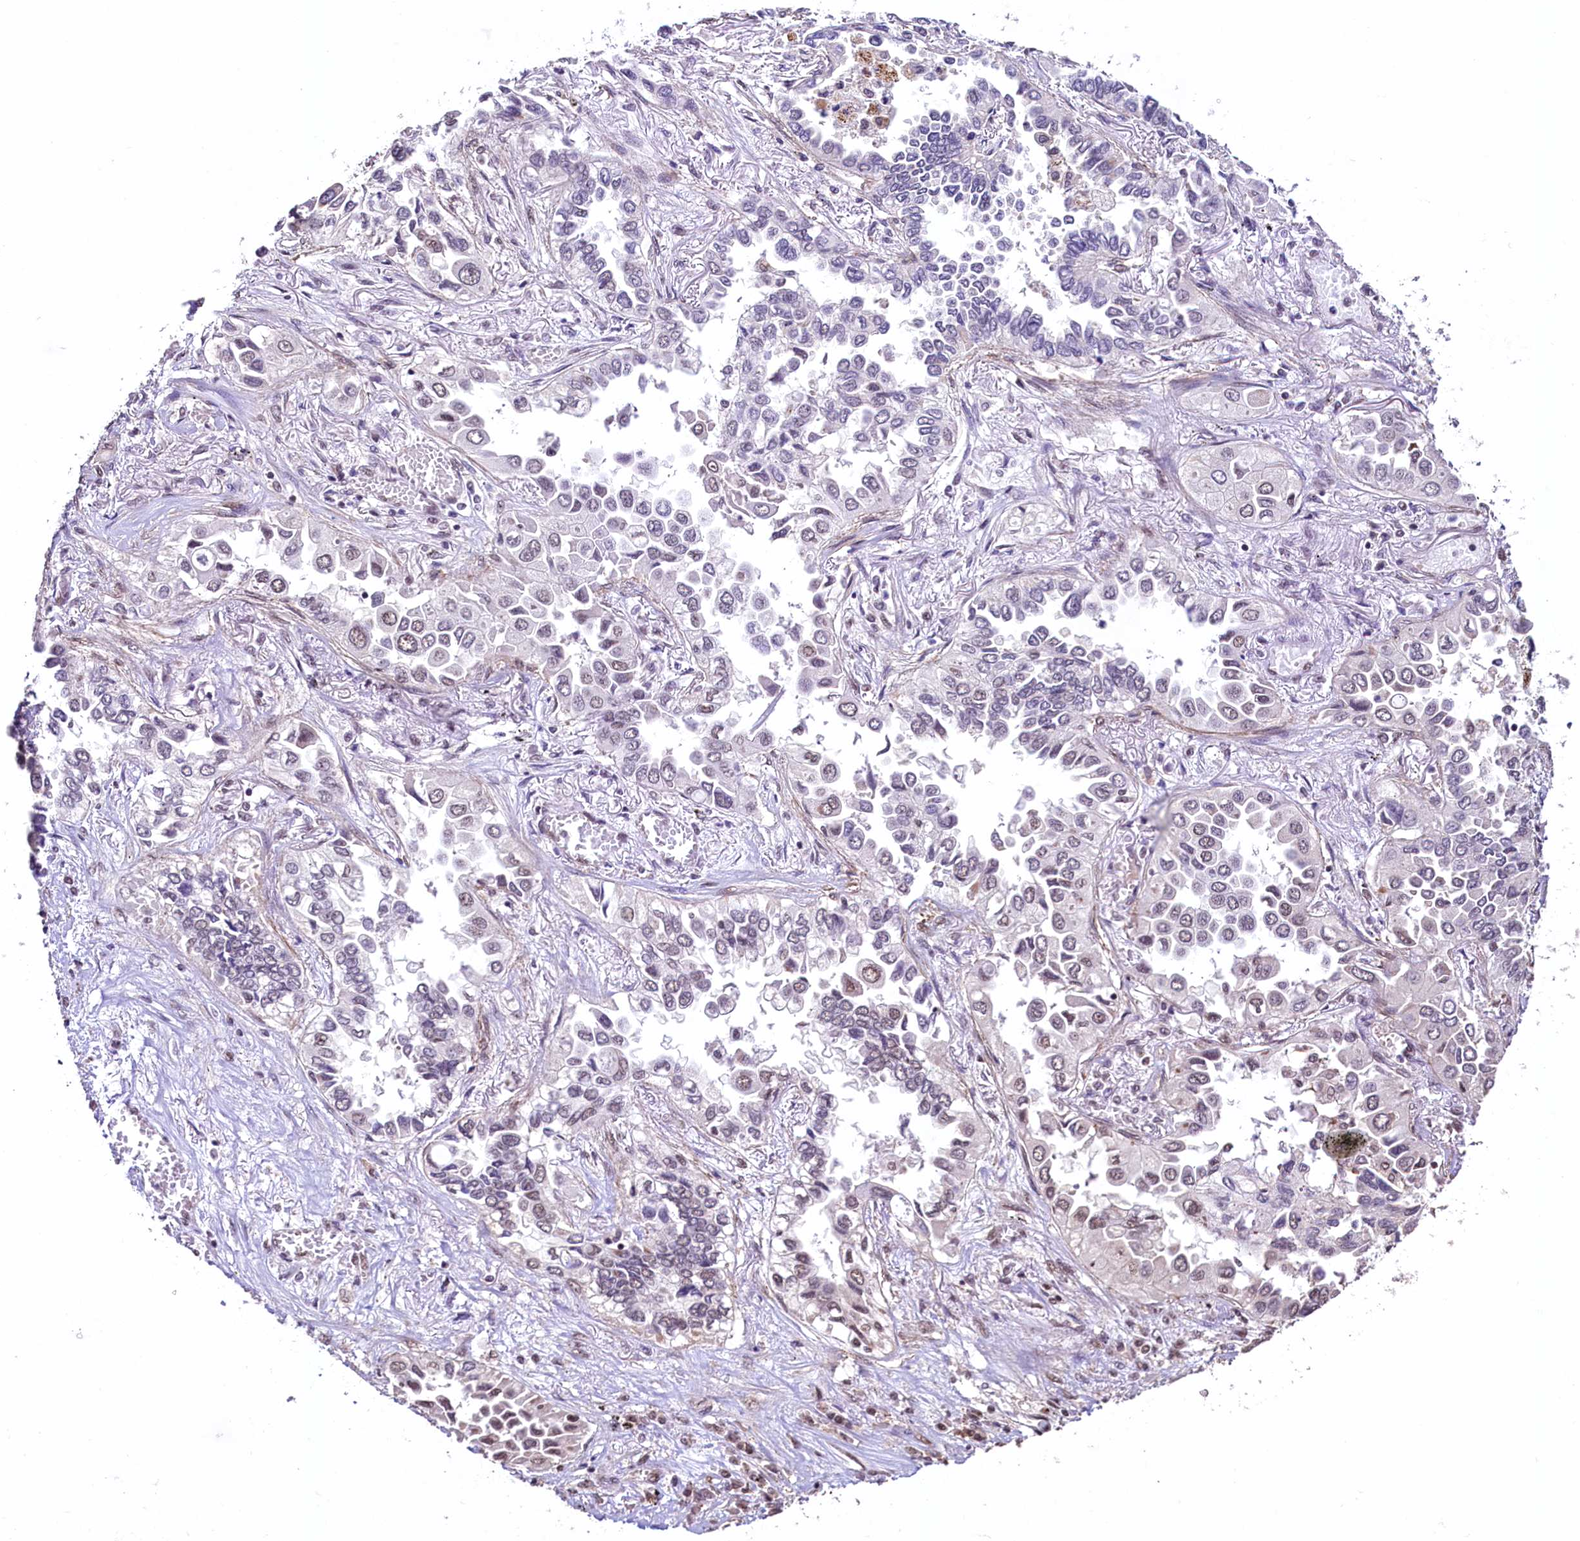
{"staining": {"intensity": "weak", "quantity": "<25%", "location": "nuclear"}, "tissue": "lung cancer", "cell_type": "Tumor cells", "image_type": "cancer", "snomed": [{"axis": "morphology", "description": "Adenocarcinoma, NOS"}, {"axis": "topography", "description": "Lung"}], "caption": "High power microscopy micrograph of an immunohistochemistry micrograph of lung adenocarcinoma, revealing no significant positivity in tumor cells.", "gene": "SFSWAP", "patient": {"sex": "female", "age": 76}}